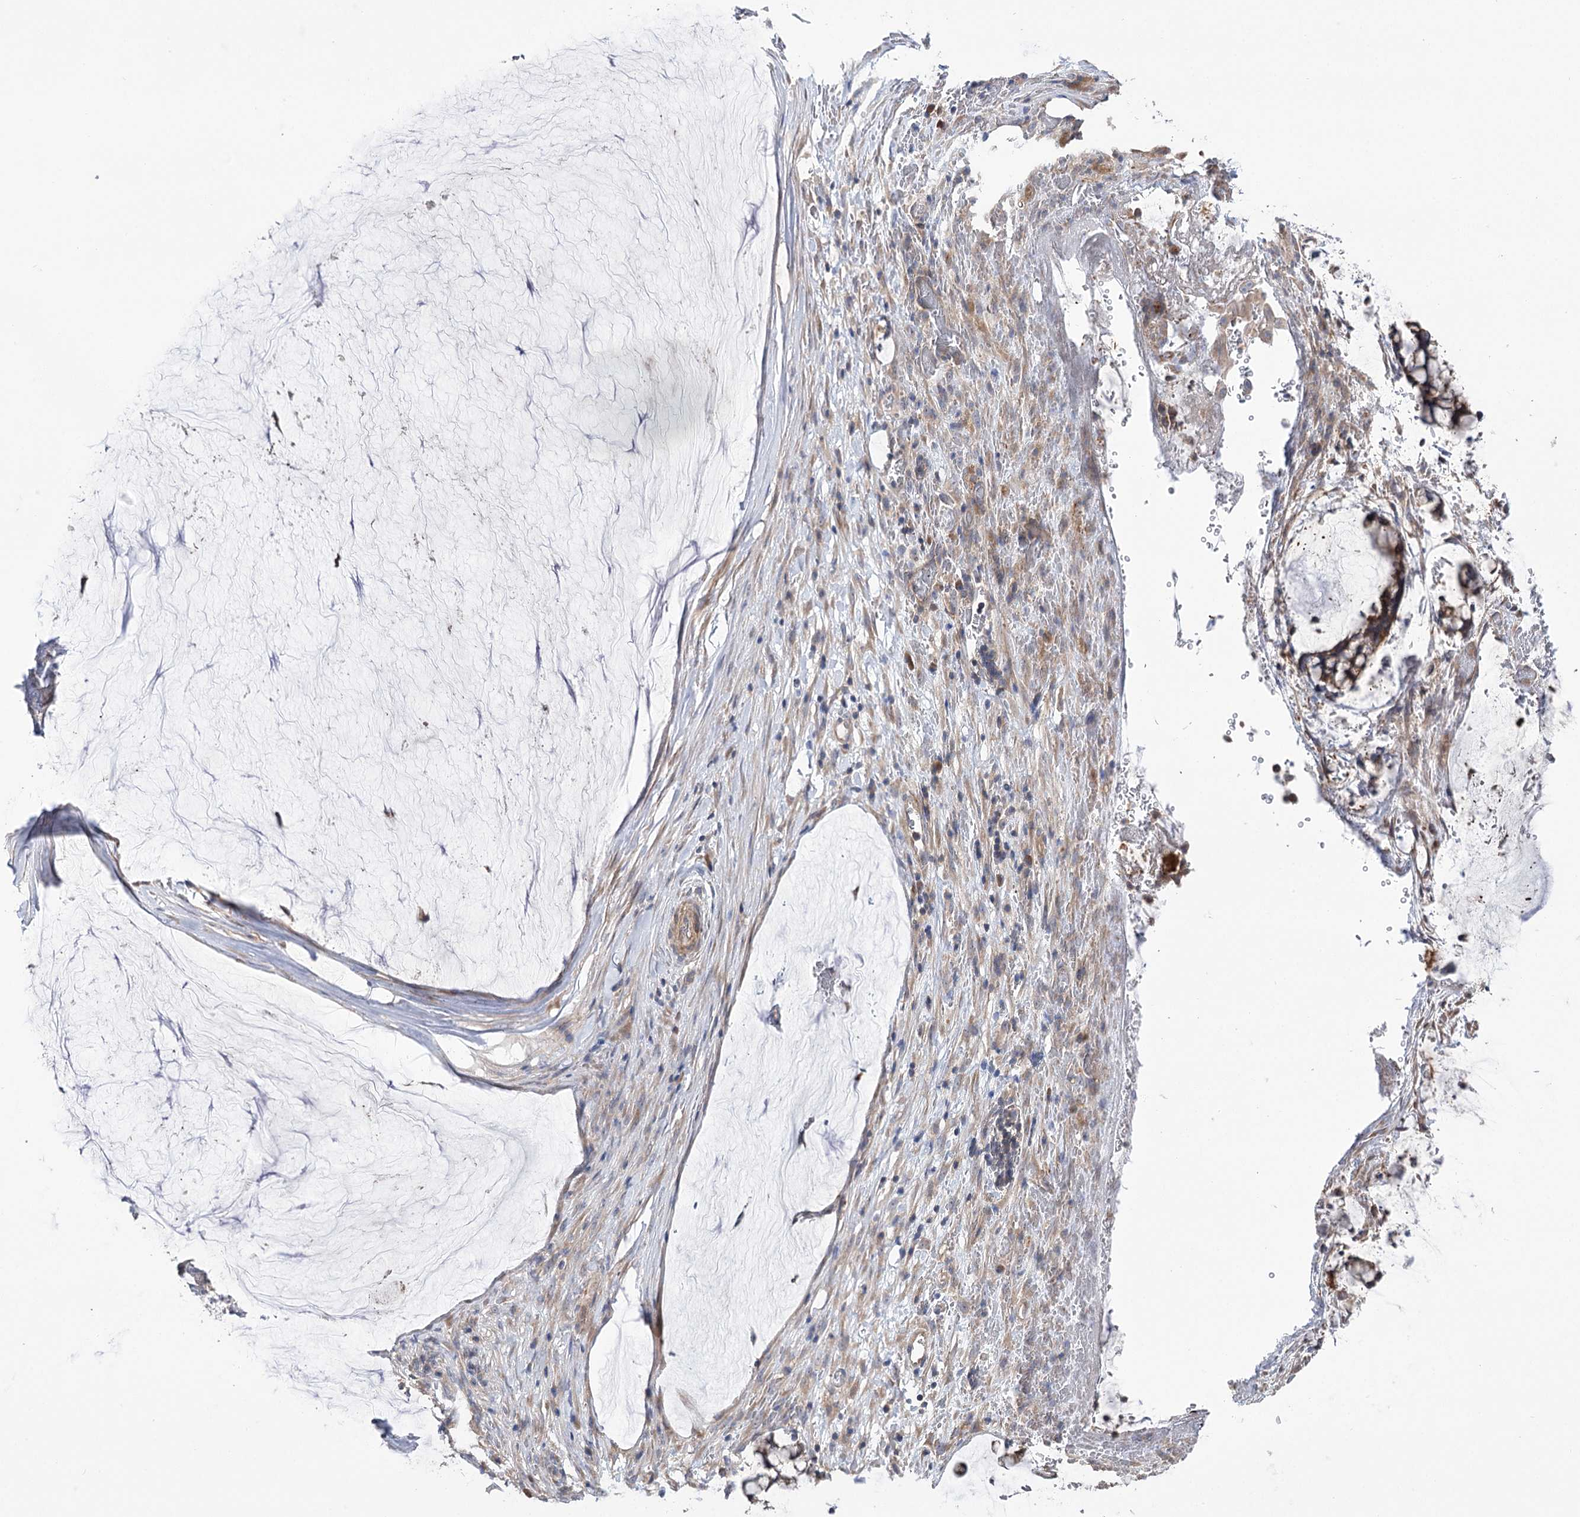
{"staining": {"intensity": "weak", "quantity": ">75%", "location": "cytoplasmic/membranous"}, "tissue": "ovarian cancer", "cell_type": "Tumor cells", "image_type": "cancer", "snomed": [{"axis": "morphology", "description": "Cystadenocarcinoma, mucinous, NOS"}, {"axis": "topography", "description": "Ovary"}], "caption": "The histopathology image displays staining of mucinous cystadenocarcinoma (ovarian), revealing weak cytoplasmic/membranous protein staining (brown color) within tumor cells.", "gene": "VPS37B", "patient": {"sex": "female", "age": 42}}